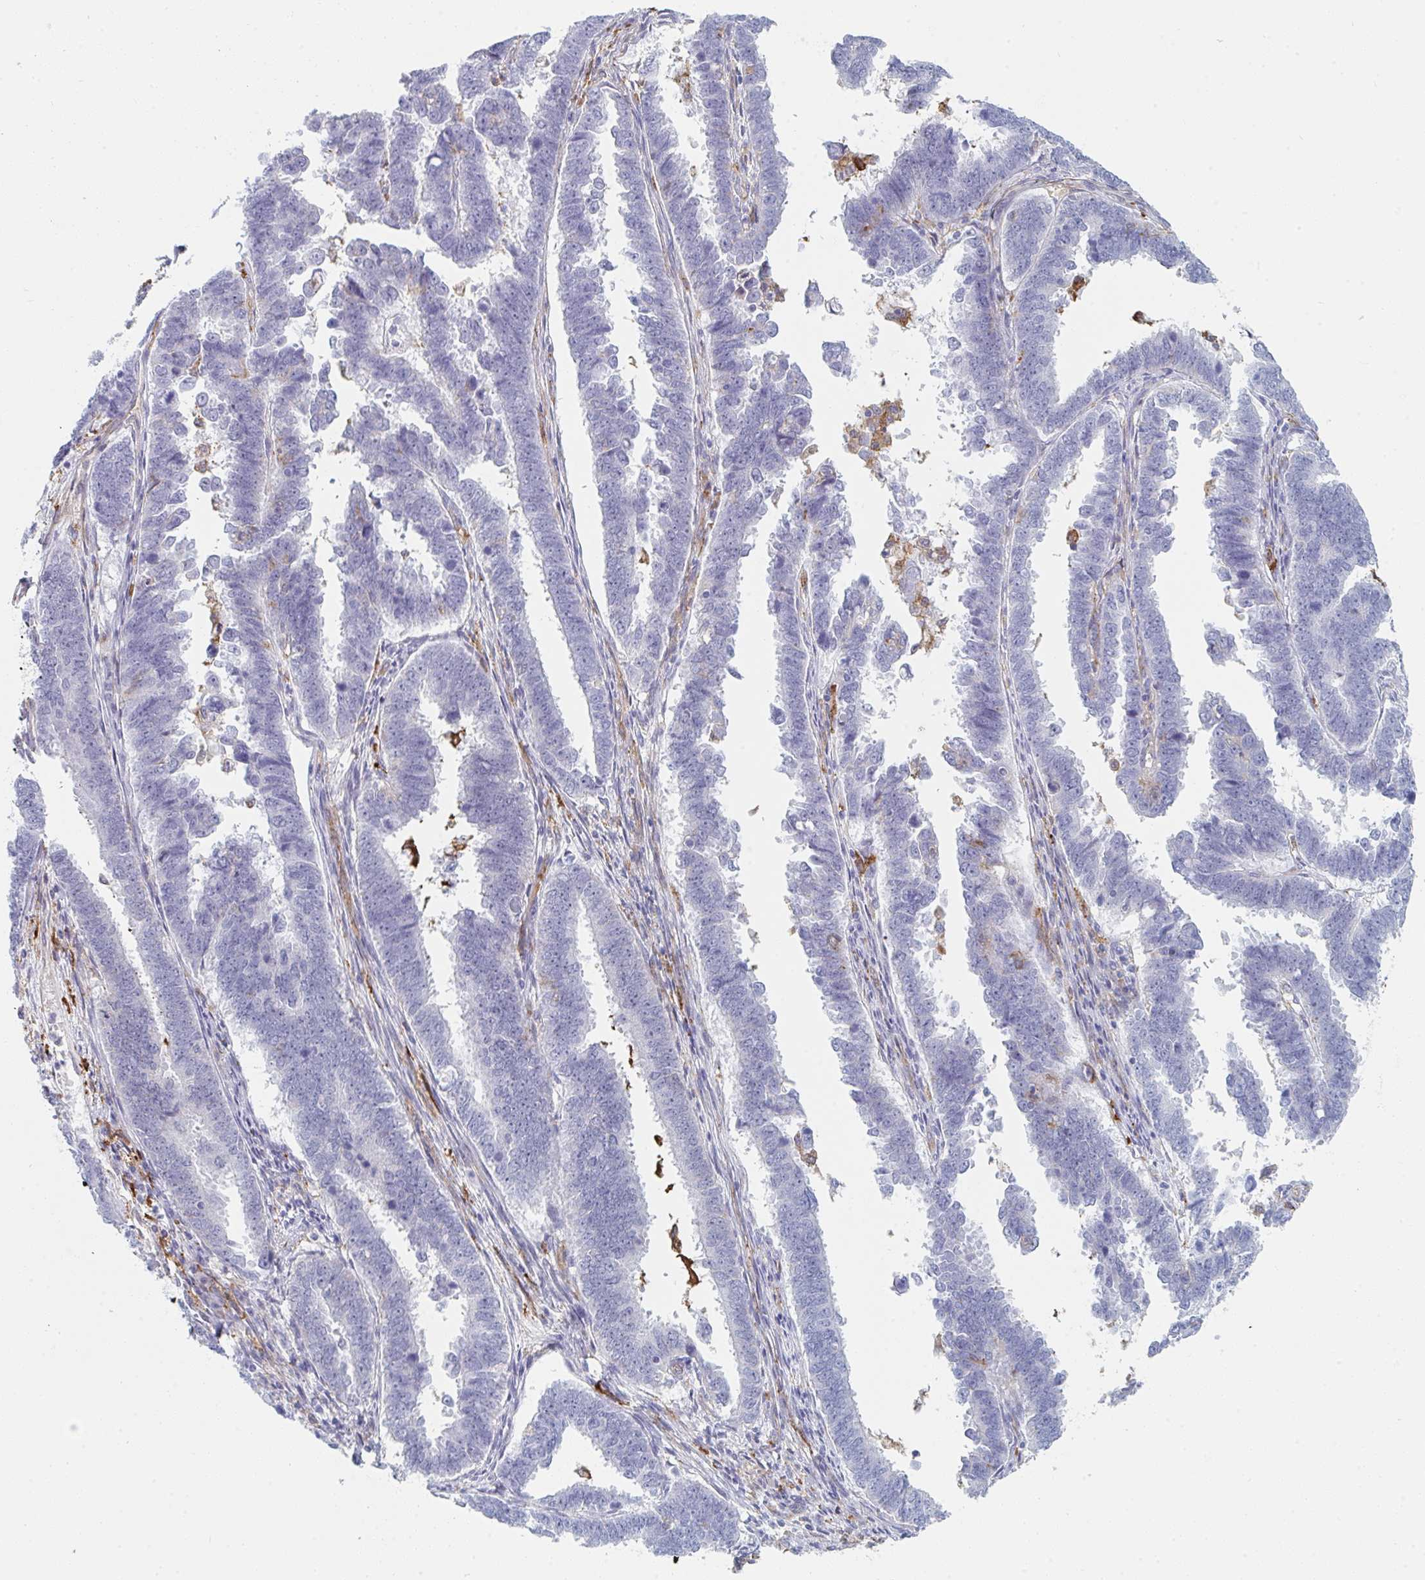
{"staining": {"intensity": "negative", "quantity": "none", "location": "none"}, "tissue": "endometrial cancer", "cell_type": "Tumor cells", "image_type": "cancer", "snomed": [{"axis": "morphology", "description": "Adenocarcinoma, NOS"}, {"axis": "topography", "description": "Endometrium"}], "caption": "Immunohistochemistry photomicrograph of neoplastic tissue: human endometrial adenocarcinoma stained with DAB displays no significant protein expression in tumor cells.", "gene": "DAB2", "patient": {"sex": "female", "age": 75}}